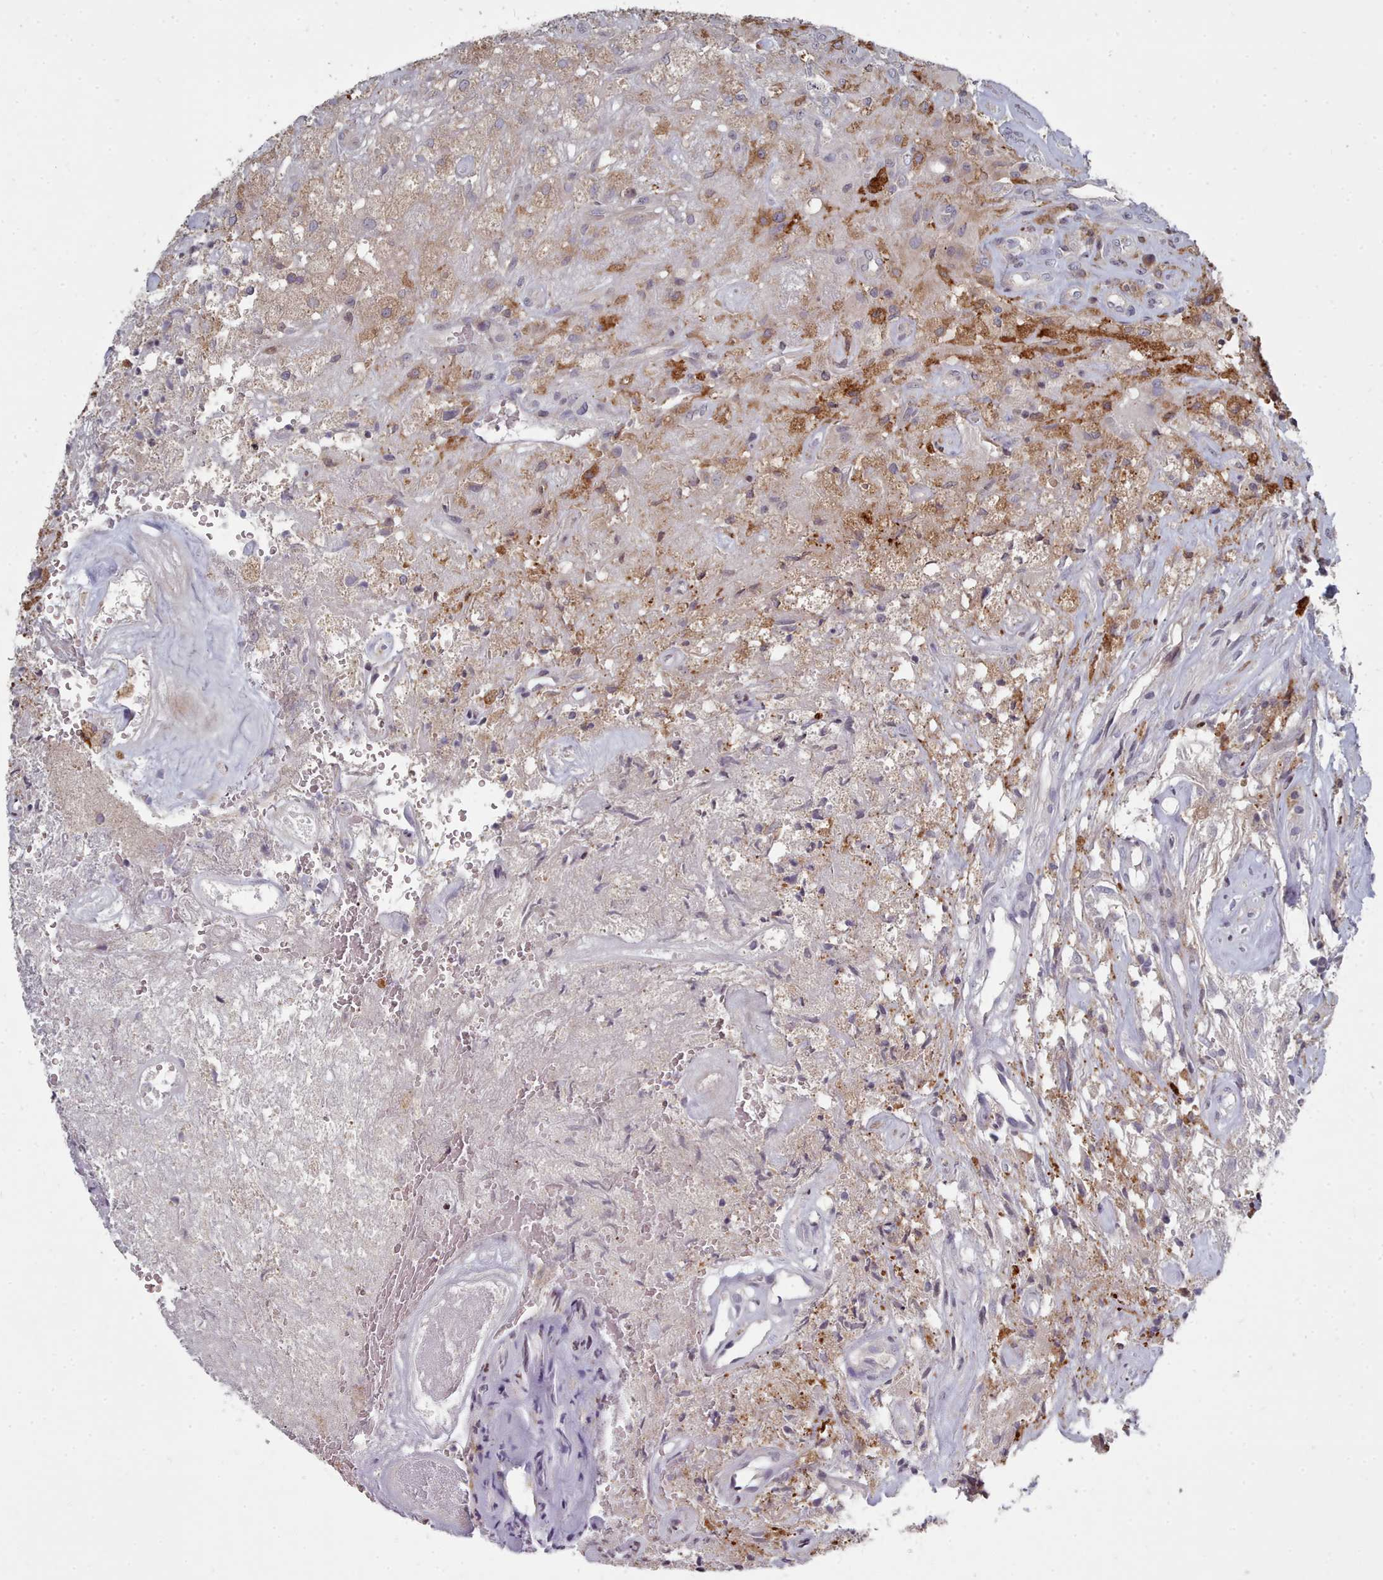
{"staining": {"intensity": "moderate", "quantity": "<25%", "location": "cytoplasmic/membranous"}, "tissue": "glioma", "cell_type": "Tumor cells", "image_type": "cancer", "snomed": [{"axis": "morphology", "description": "Glioma, malignant, High grade"}, {"axis": "topography", "description": "Brain"}], "caption": "Brown immunohistochemical staining in human malignant high-grade glioma shows moderate cytoplasmic/membranous expression in approximately <25% of tumor cells.", "gene": "ACKR3", "patient": {"sex": "male", "age": 56}}